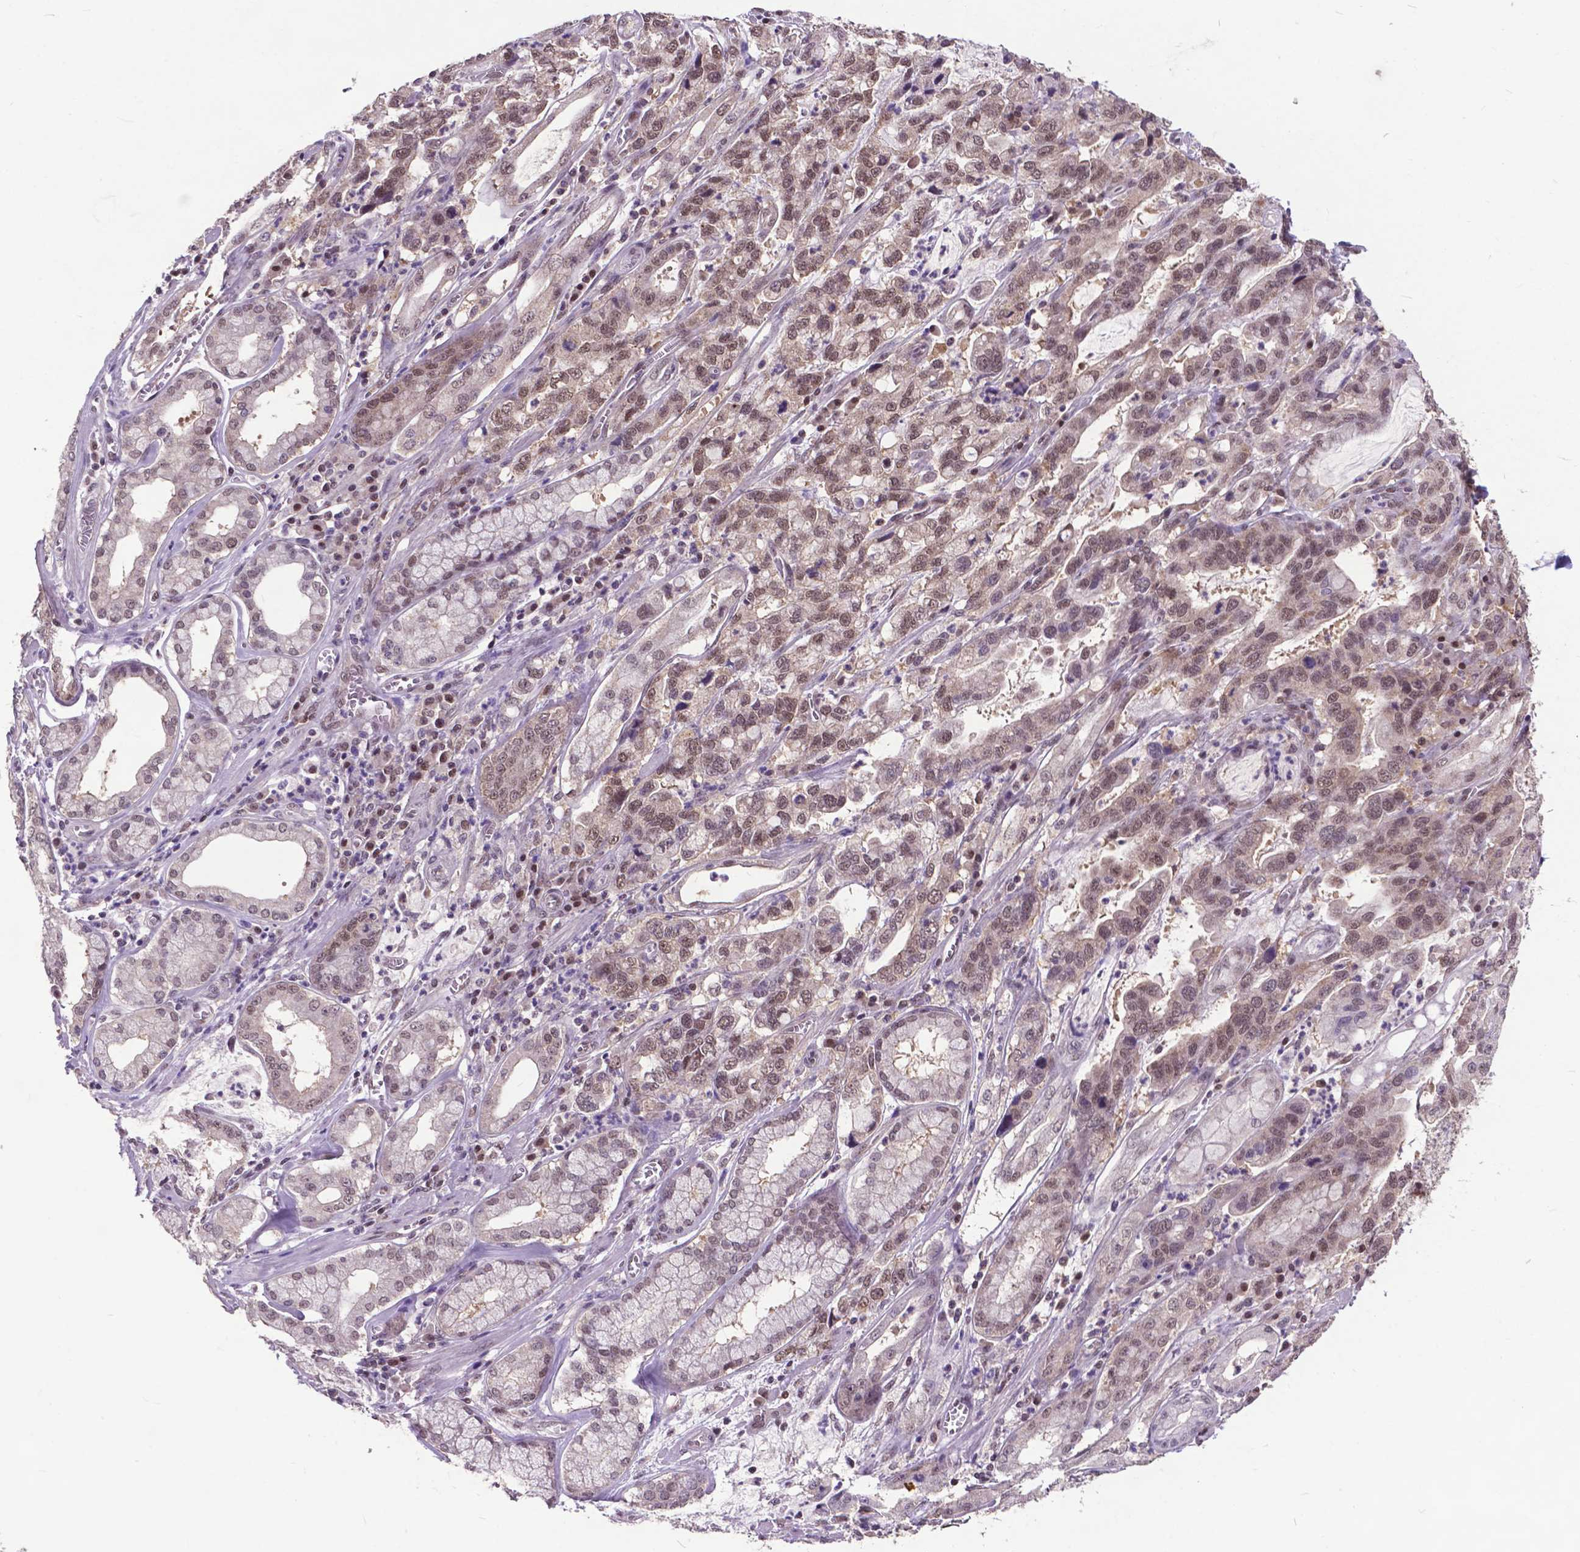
{"staining": {"intensity": "weak", "quantity": ">75%", "location": "nuclear"}, "tissue": "stomach cancer", "cell_type": "Tumor cells", "image_type": "cancer", "snomed": [{"axis": "morphology", "description": "Adenocarcinoma, NOS"}, {"axis": "topography", "description": "Stomach, lower"}], "caption": "The immunohistochemical stain shows weak nuclear expression in tumor cells of stomach adenocarcinoma tissue.", "gene": "FAF1", "patient": {"sex": "female", "age": 76}}